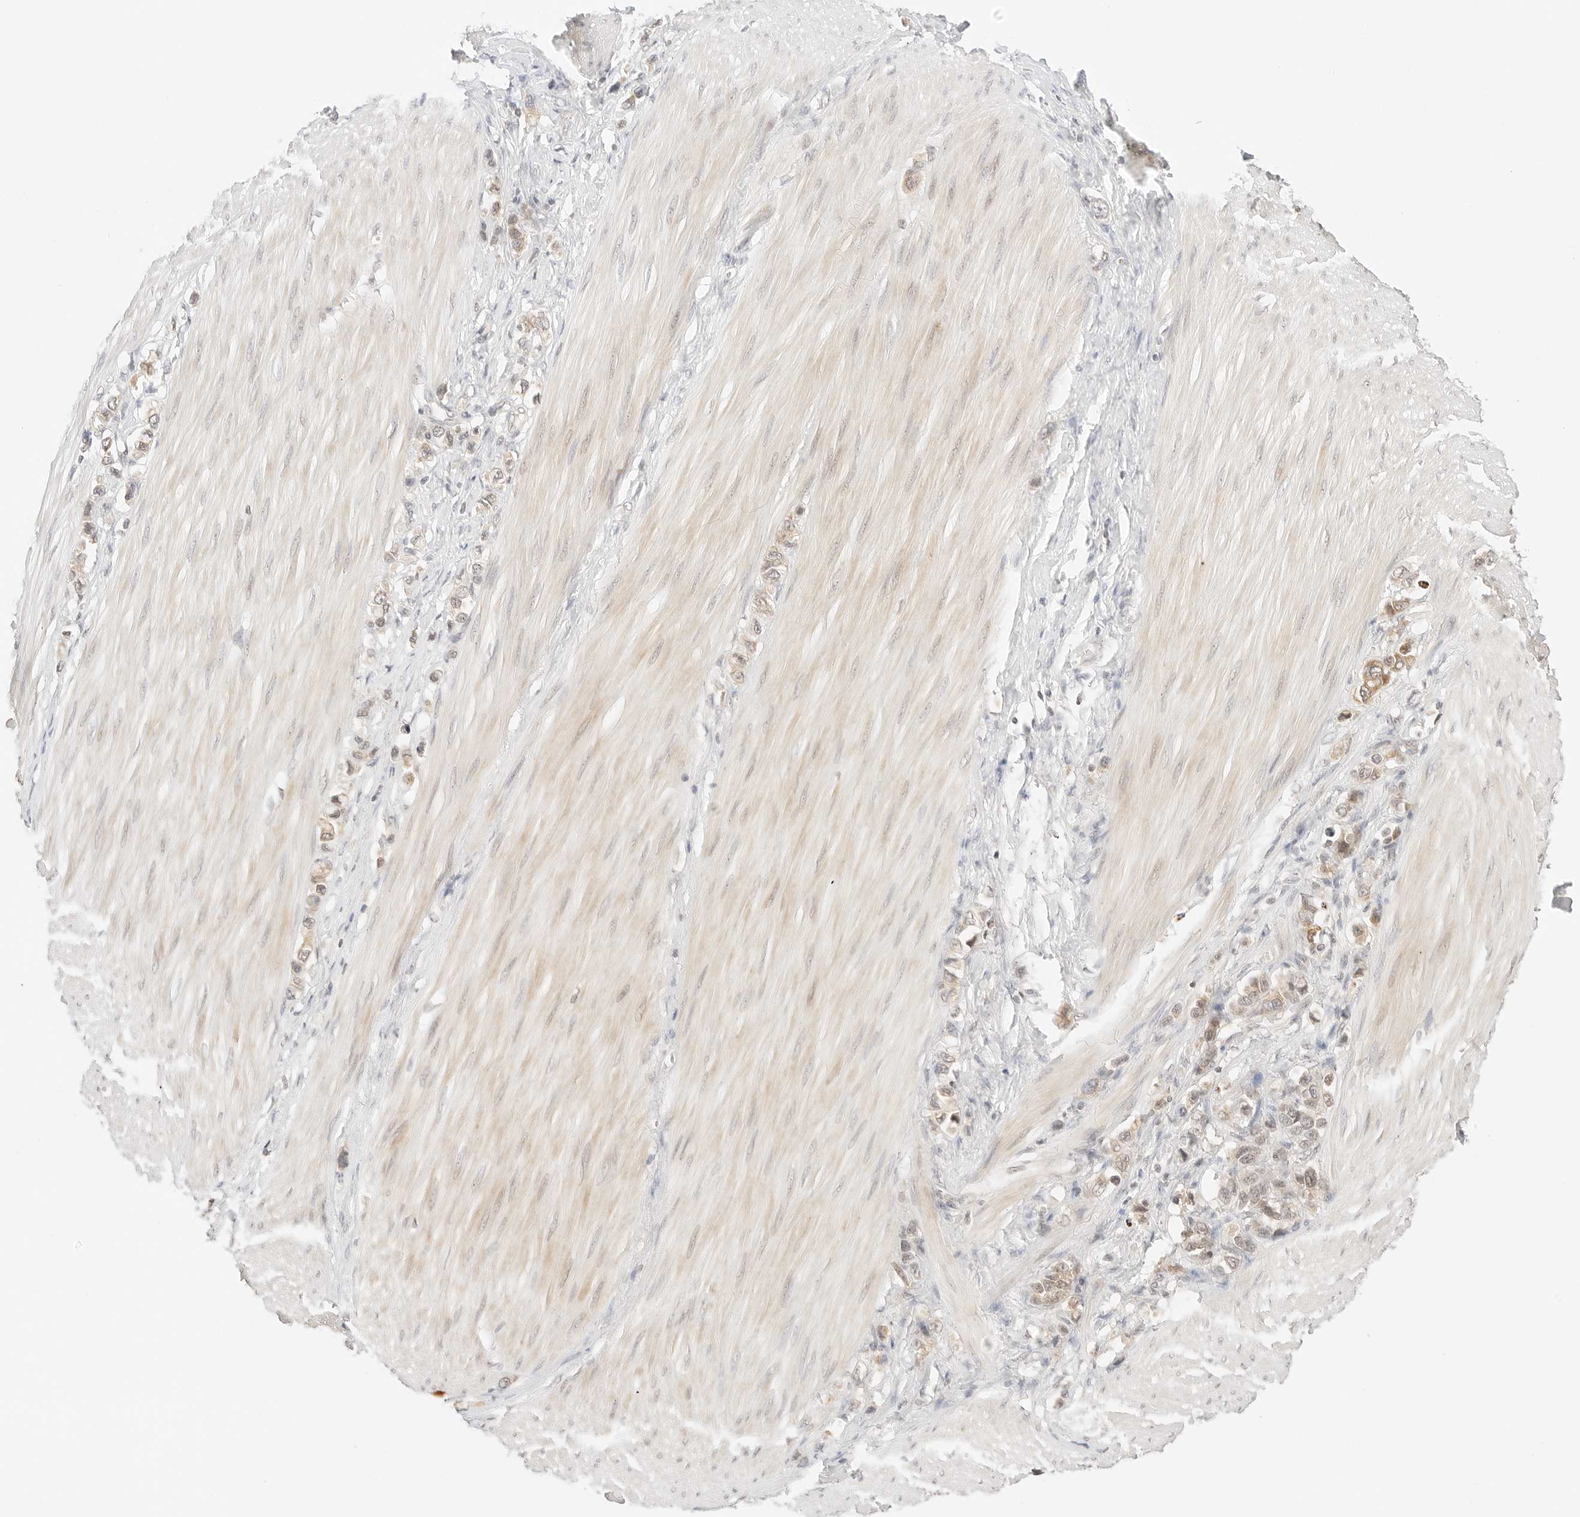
{"staining": {"intensity": "weak", "quantity": ">75%", "location": "cytoplasmic/membranous"}, "tissue": "stomach cancer", "cell_type": "Tumor cells", "image_type": "cancer", "snomed": [{"axis": "morphology", "description": "Adenocarcinoma, NOS"}, {"axis": "topography", "description": "Stomach"}], "caption": "A high-resolution image shows IHC staining of stomach adenocarcinoma, which displays weak cytoplasmic/membranous staining in approximately >75% of tumor cells. (IHC, brightfield microscopy, high magnification).", "gene": "SEPTIN4", "patient": {"sex": "female", "age": 65}}